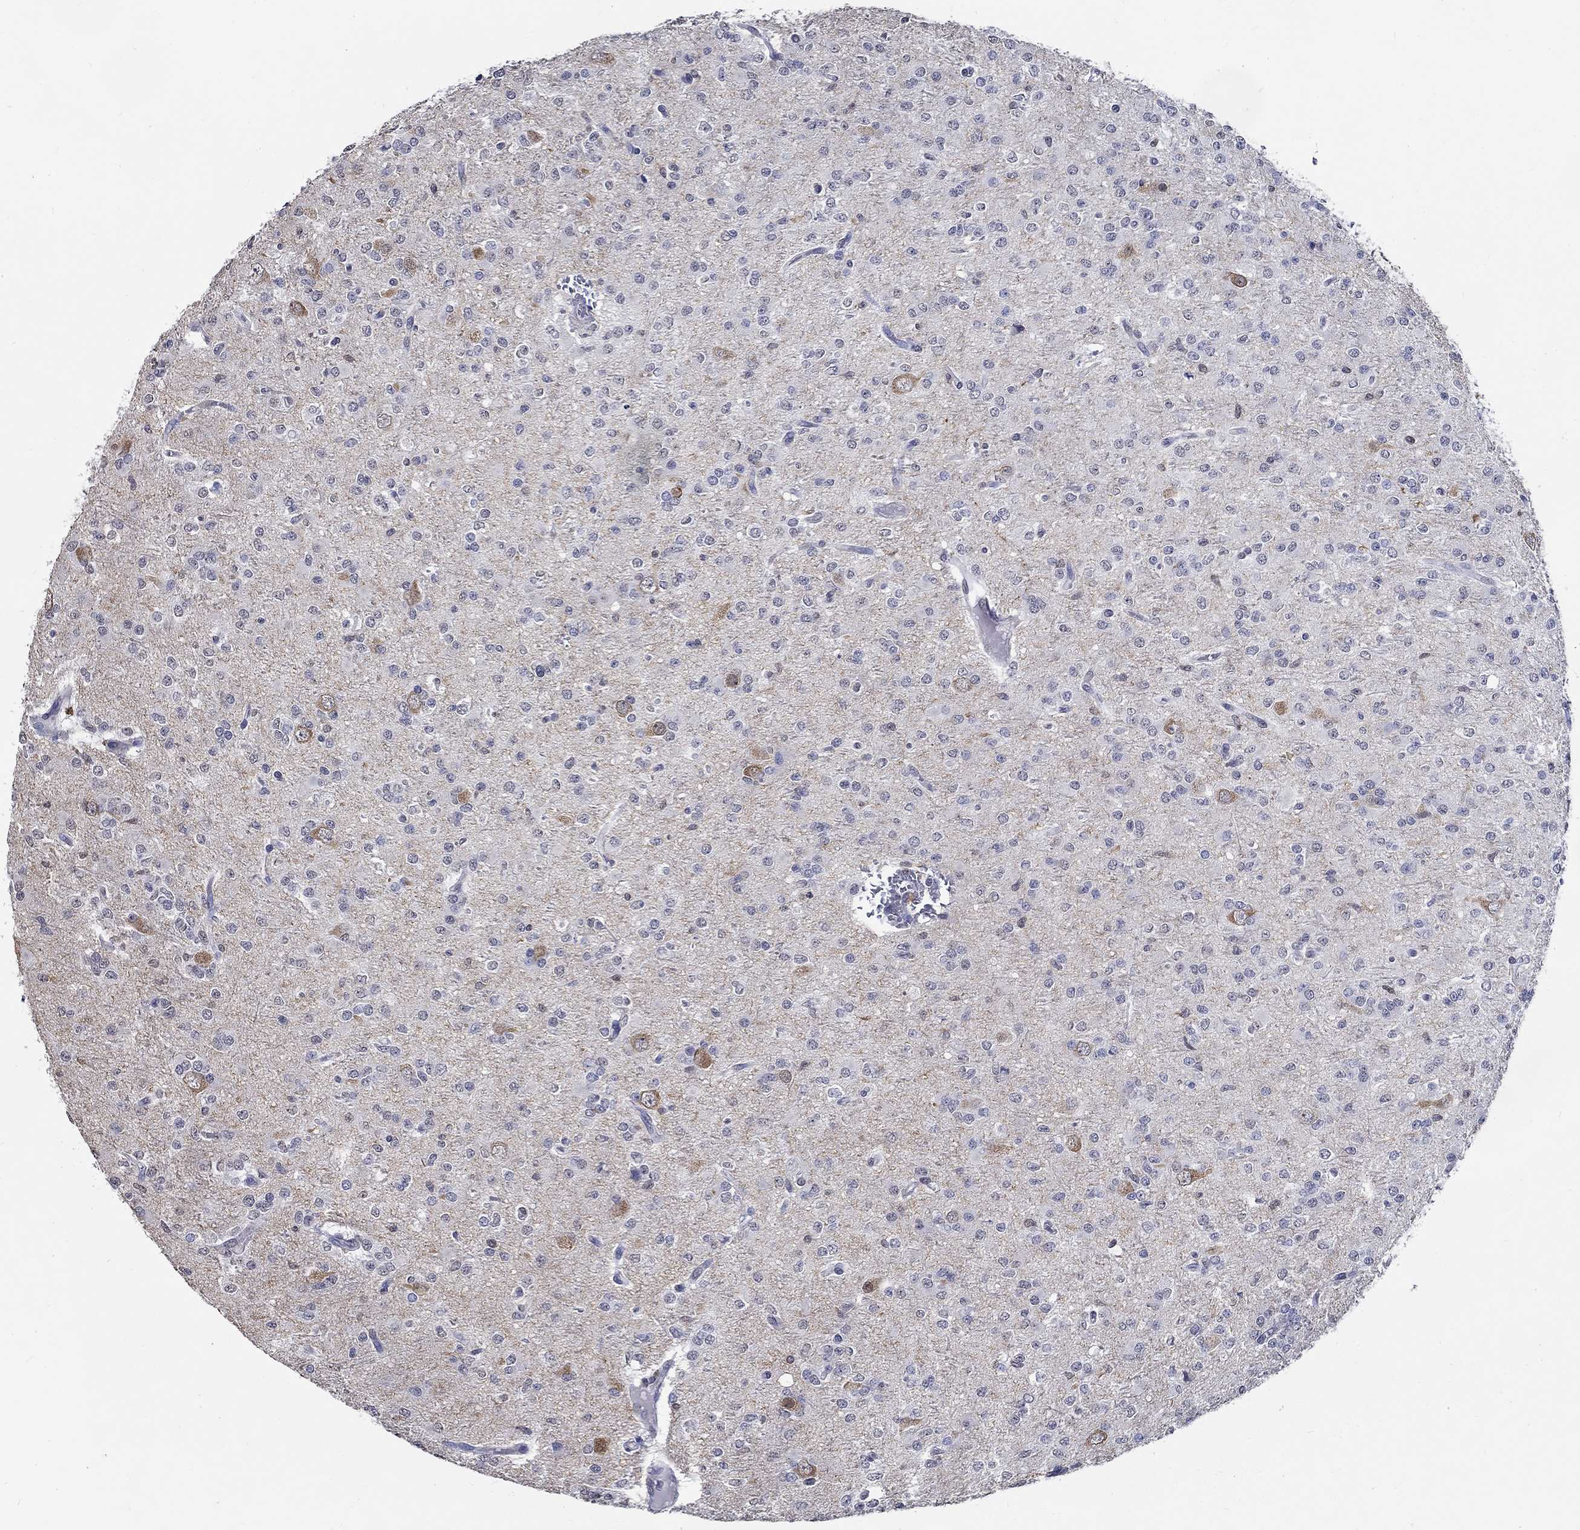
{"staining": {"intensity": "negative", "quantity": "none", "location": "none"}, "tissue": "glioma", "cell_type": "Tumor cells", "image_type": "cancer", "snomed": [{"axis": "morphology", "description": "Glioma, malignant, Low grade"}, {"axis": "topography", "description": "Brain"}], "caption": "Glioma was stained to show a protein in brown. There is no significant expression in tumor cells.", "gene": "PDE1B", "patient": {"sex": "male", "age": 27}}